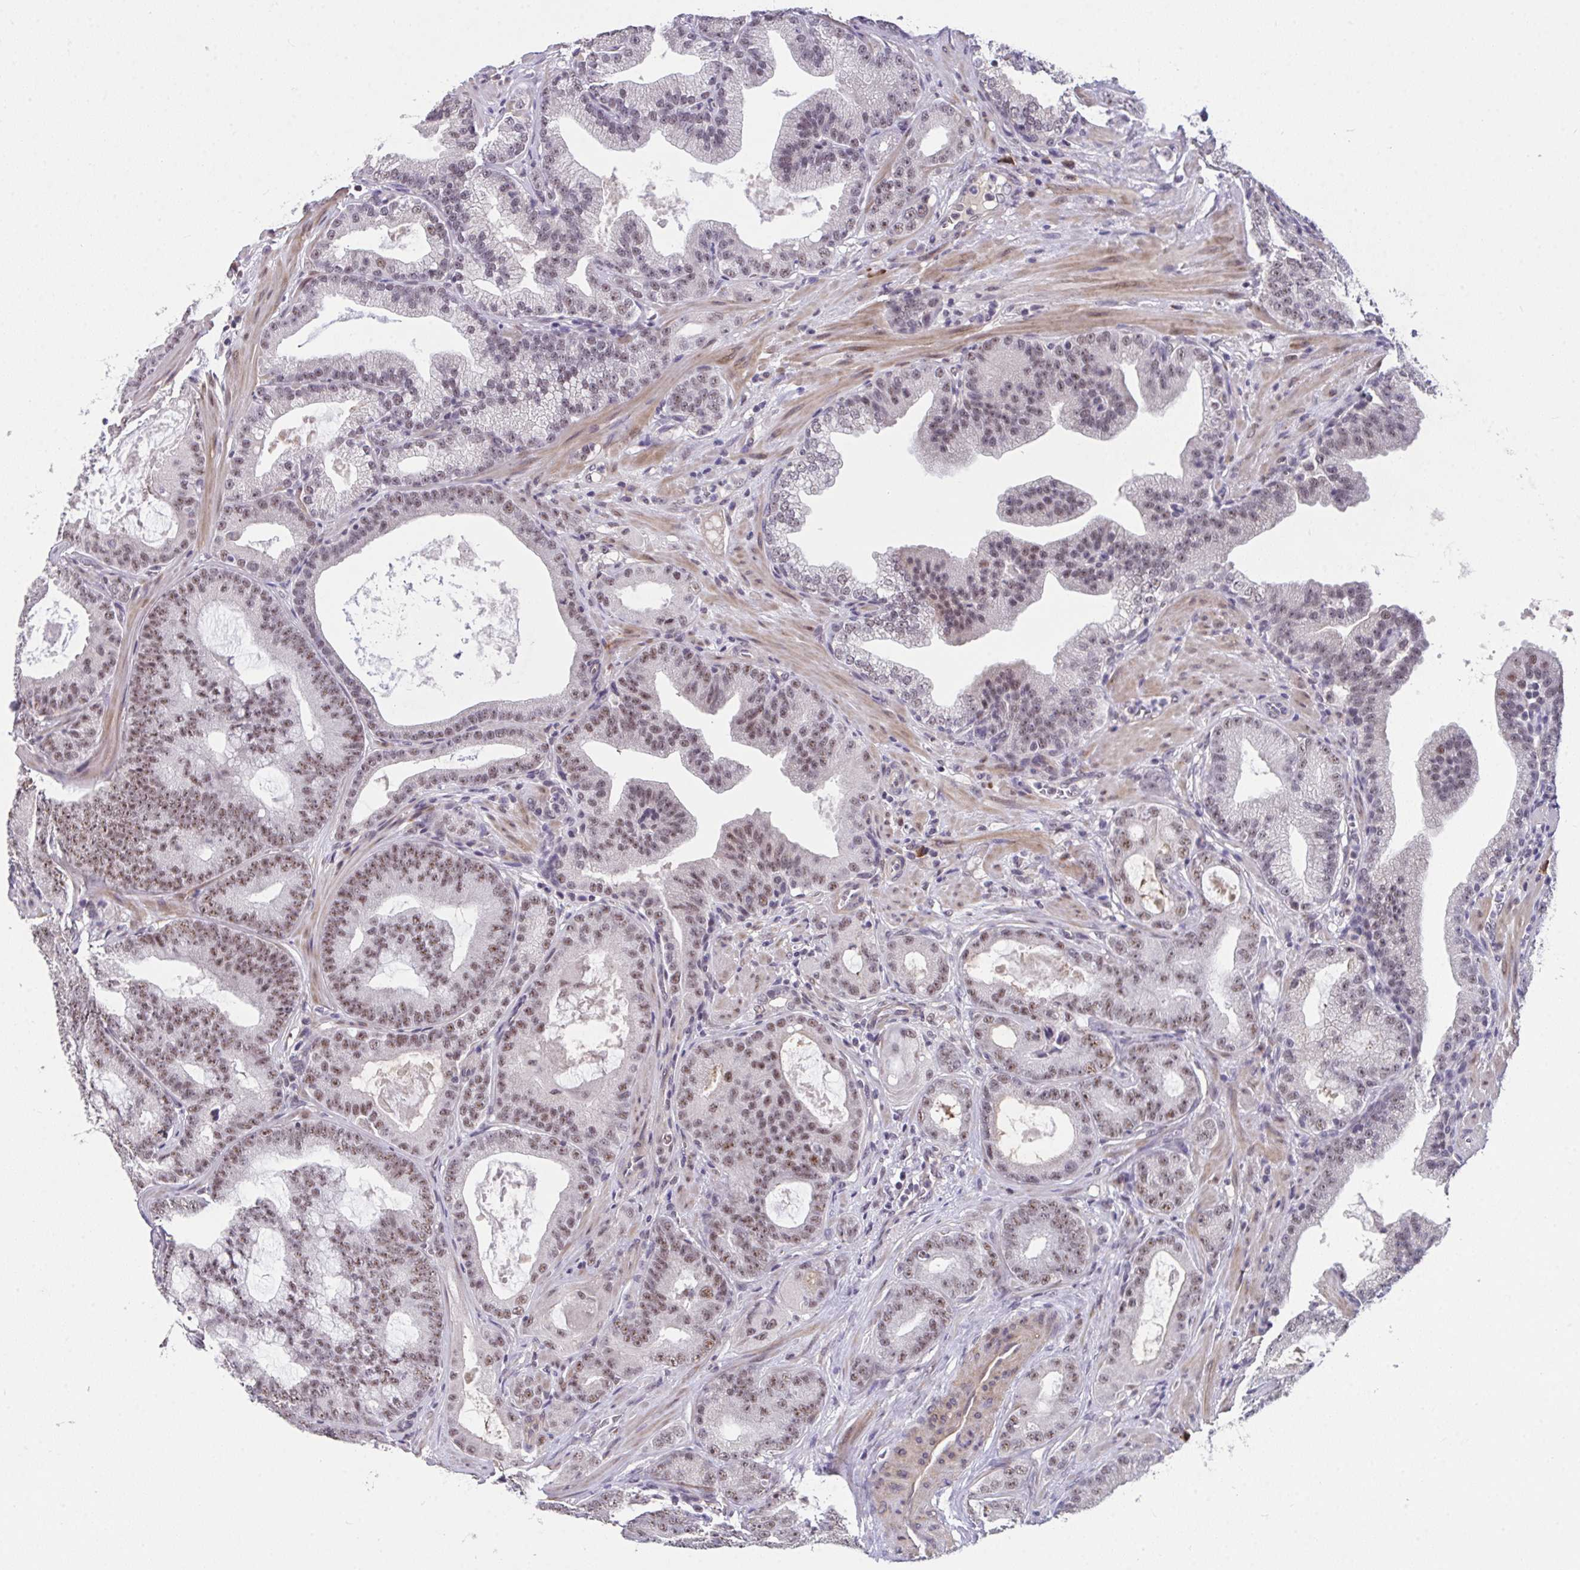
{"staining": {"intensity": "moderate", "quantity": "25%-75%", "location": "nuclear"}, "tissue": "prostate cancer", "cell_type": "Tumor cells", "image_type": "cancer", "snomed": [{"axis": "morphology", "description": "Adenocarcinoma, High grade"}, {"axis": "topography", "description": "Prostate"}], "caption": "Prostate high-grade adenocarcinoma tissue shows moderate nuclear staining in approximately 25%-75% of tumor cells, visualized by immunohistochemistry.", "gene": "RBBP6", "patient": {"sex": "male", "age": 65}}